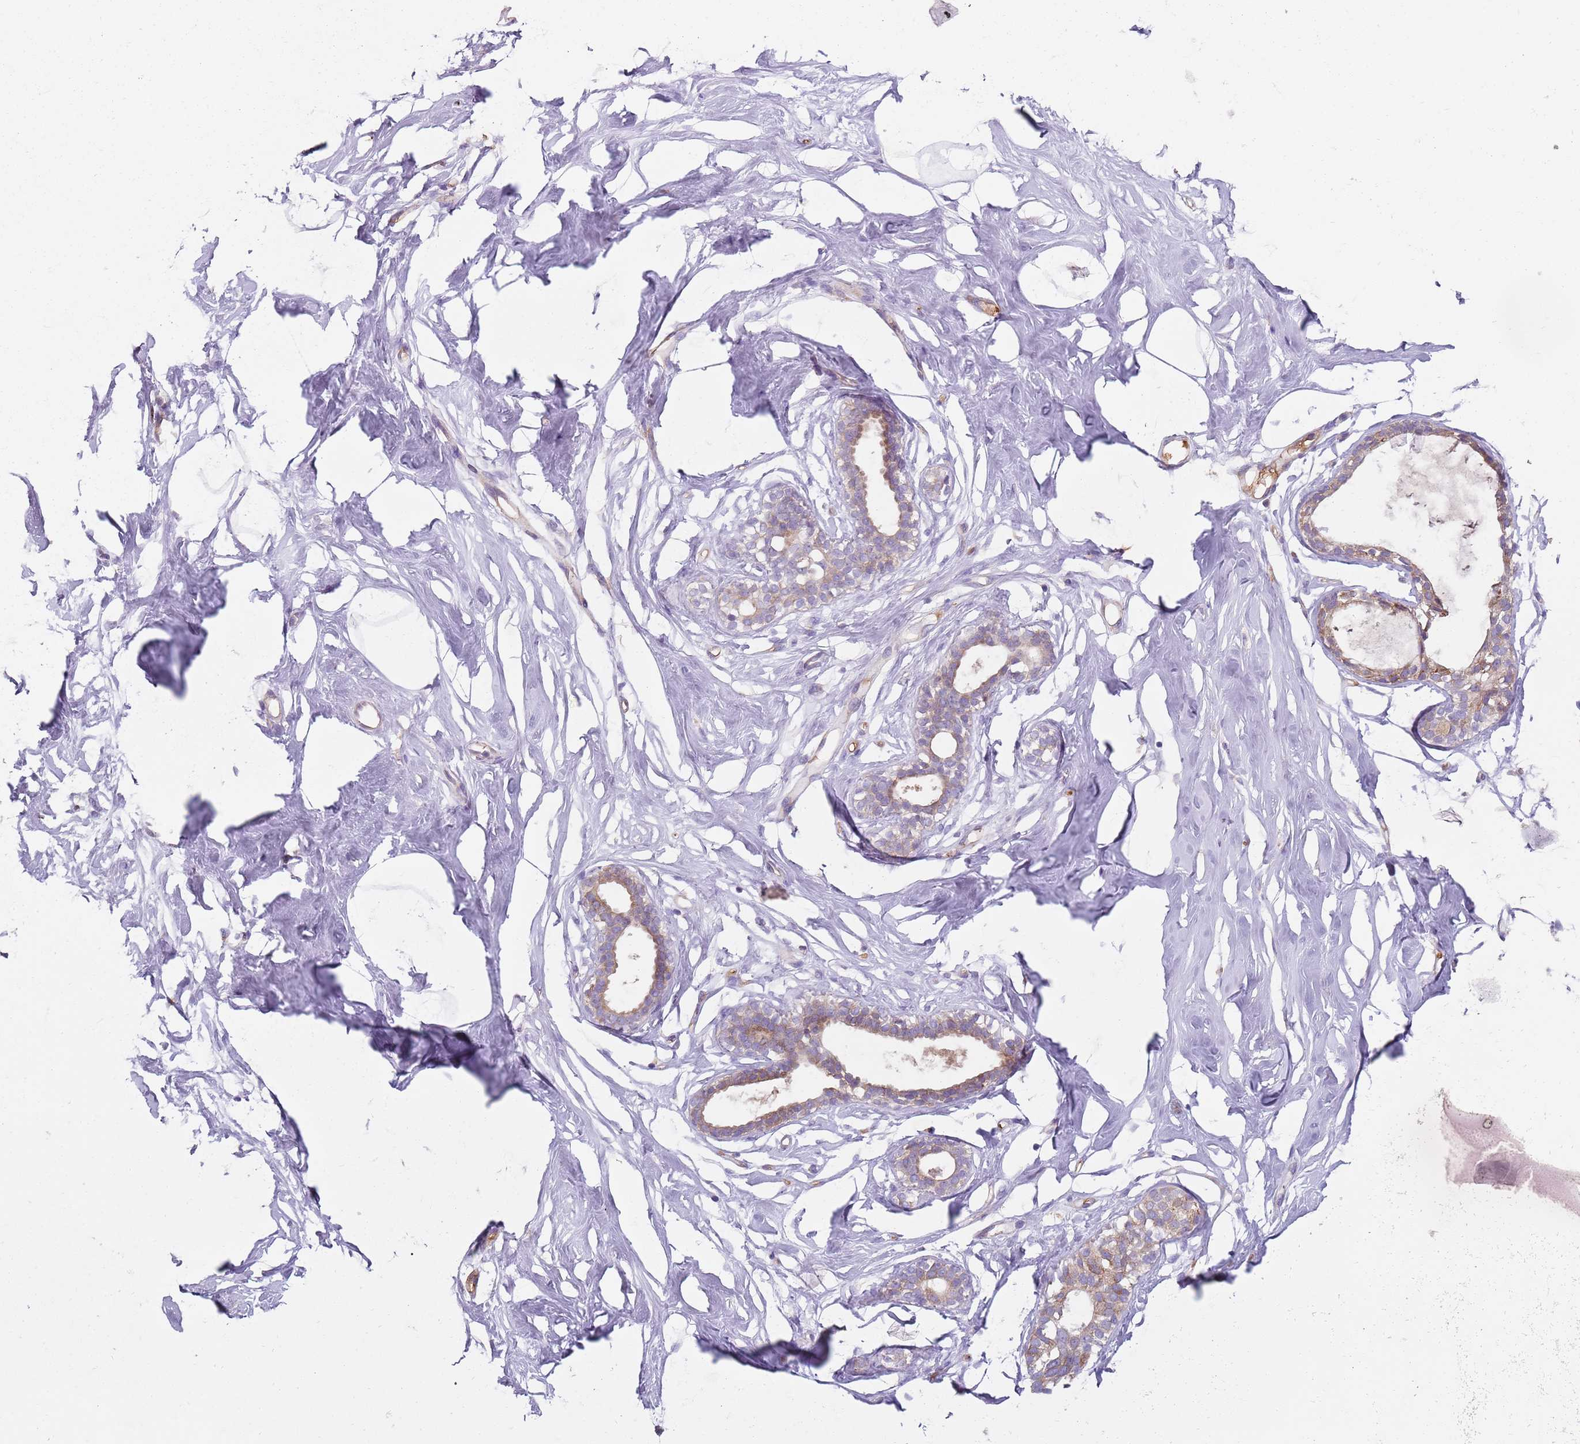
{"staining": {"intensity": "negative", "quantity": "none", "location": "none"}, "tissue": "breast", "cell_type": "Adipocytes", "image_type": "normal", "snomed": [{"axis": "morphology", "description": "Normal tissue, NOS"}, {"axis": "morphology", "description": "Adenoma, NOS"}, {"axis": "topography", "description": "Breast"}], "caption": "High magnification brightfield microscopy of normal breast stained with DAB (brown) and counterstained with hematoxylin (blue): adipocytes show no significant staining.", "gene": "SPATA2", "patient": {"sex": "female", "age": 23}}